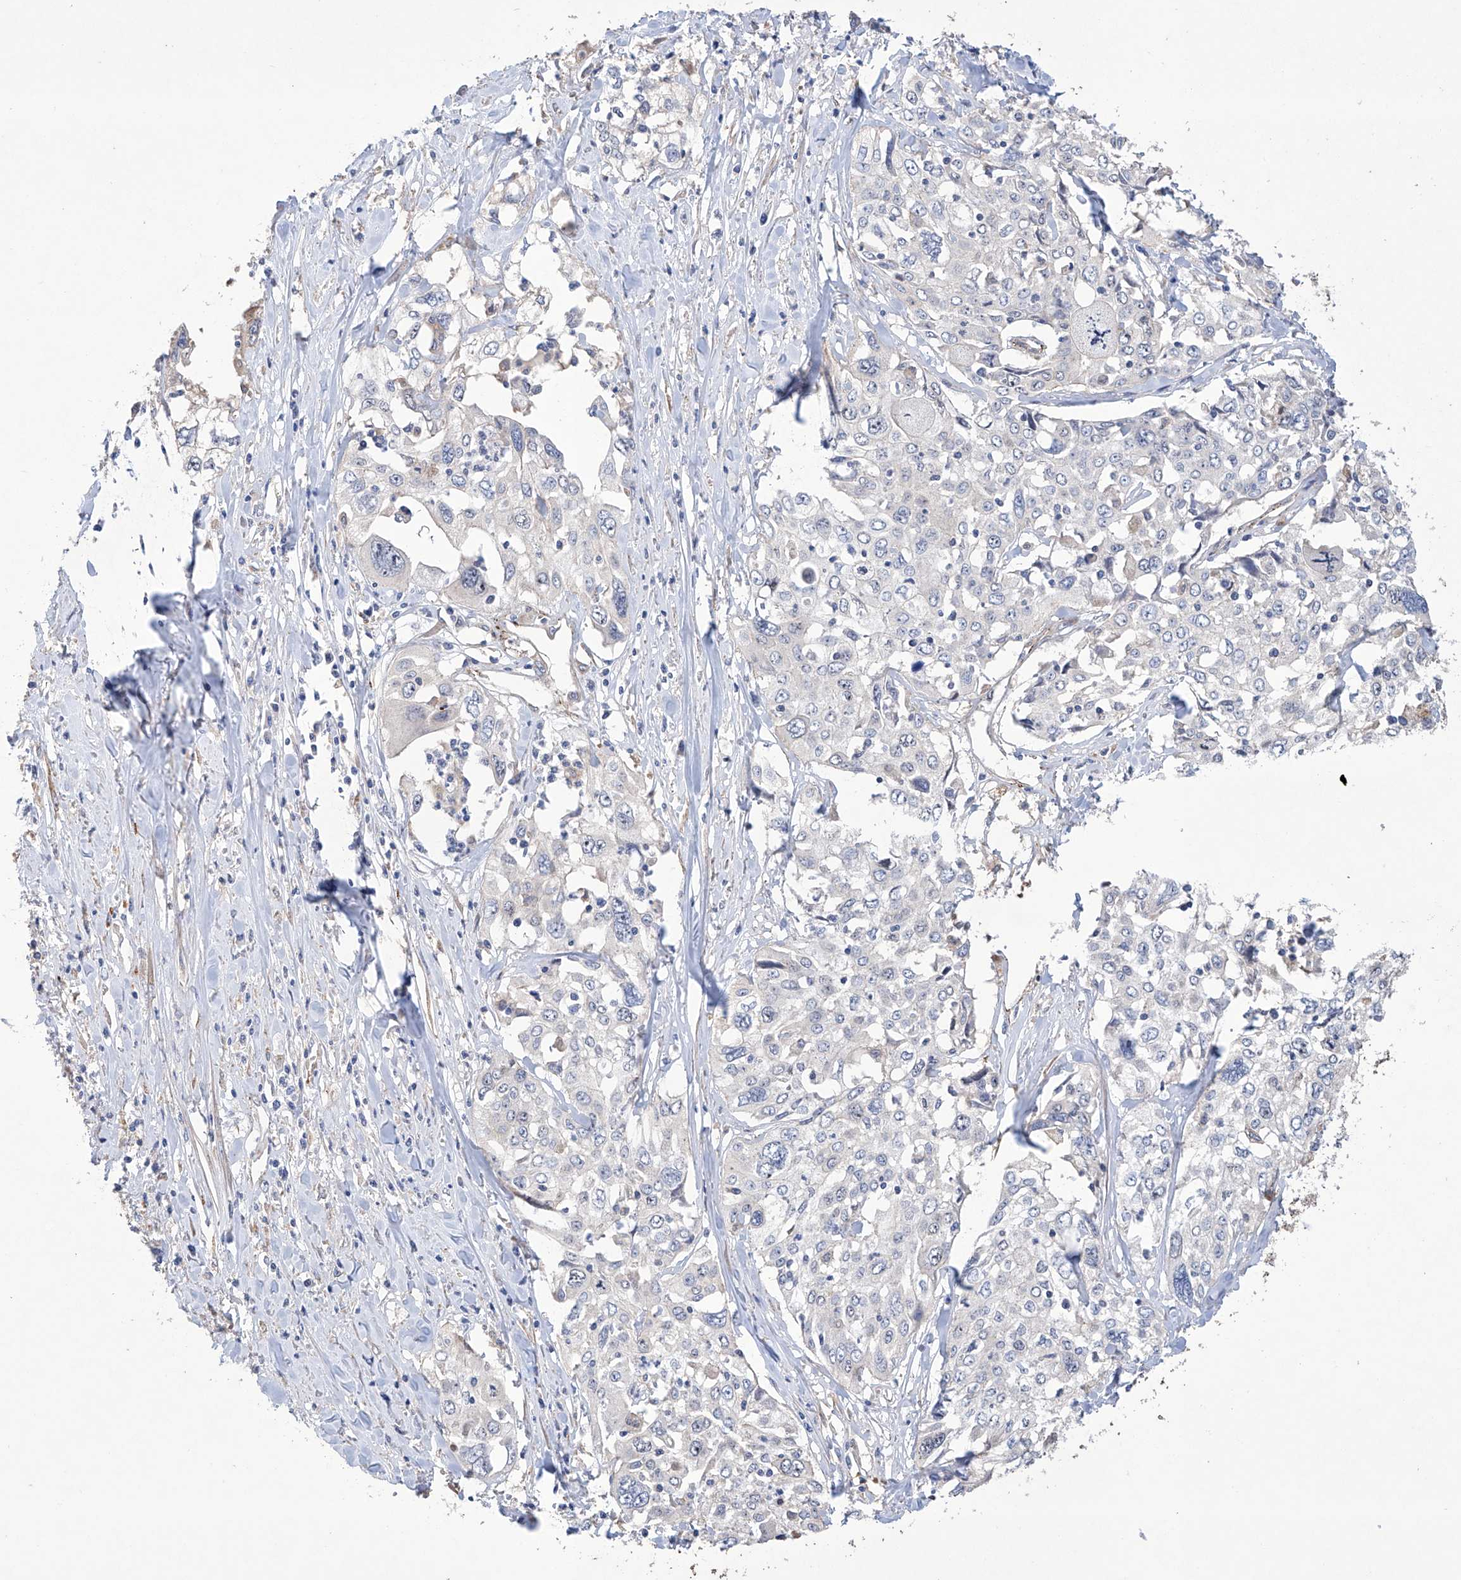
{"staining": {"intensity": "negative", "quantity": "none", "location": "none"}, "tissue": "cervical cancer", "cell_type": "Tumor cells", "image_type": "cancer", "snomed": [{"axis": "morphology", "description": "Squamous cell carcinoma, NOS"}, {"axis": "topography", "description": "Cervix"}], "caption": "DAB immunohistochemical staining of human cervical cancer displays no significant staining in tumor cells.", "gene": "AFG1L", "patient": {"sex": "female", "age": 31}}